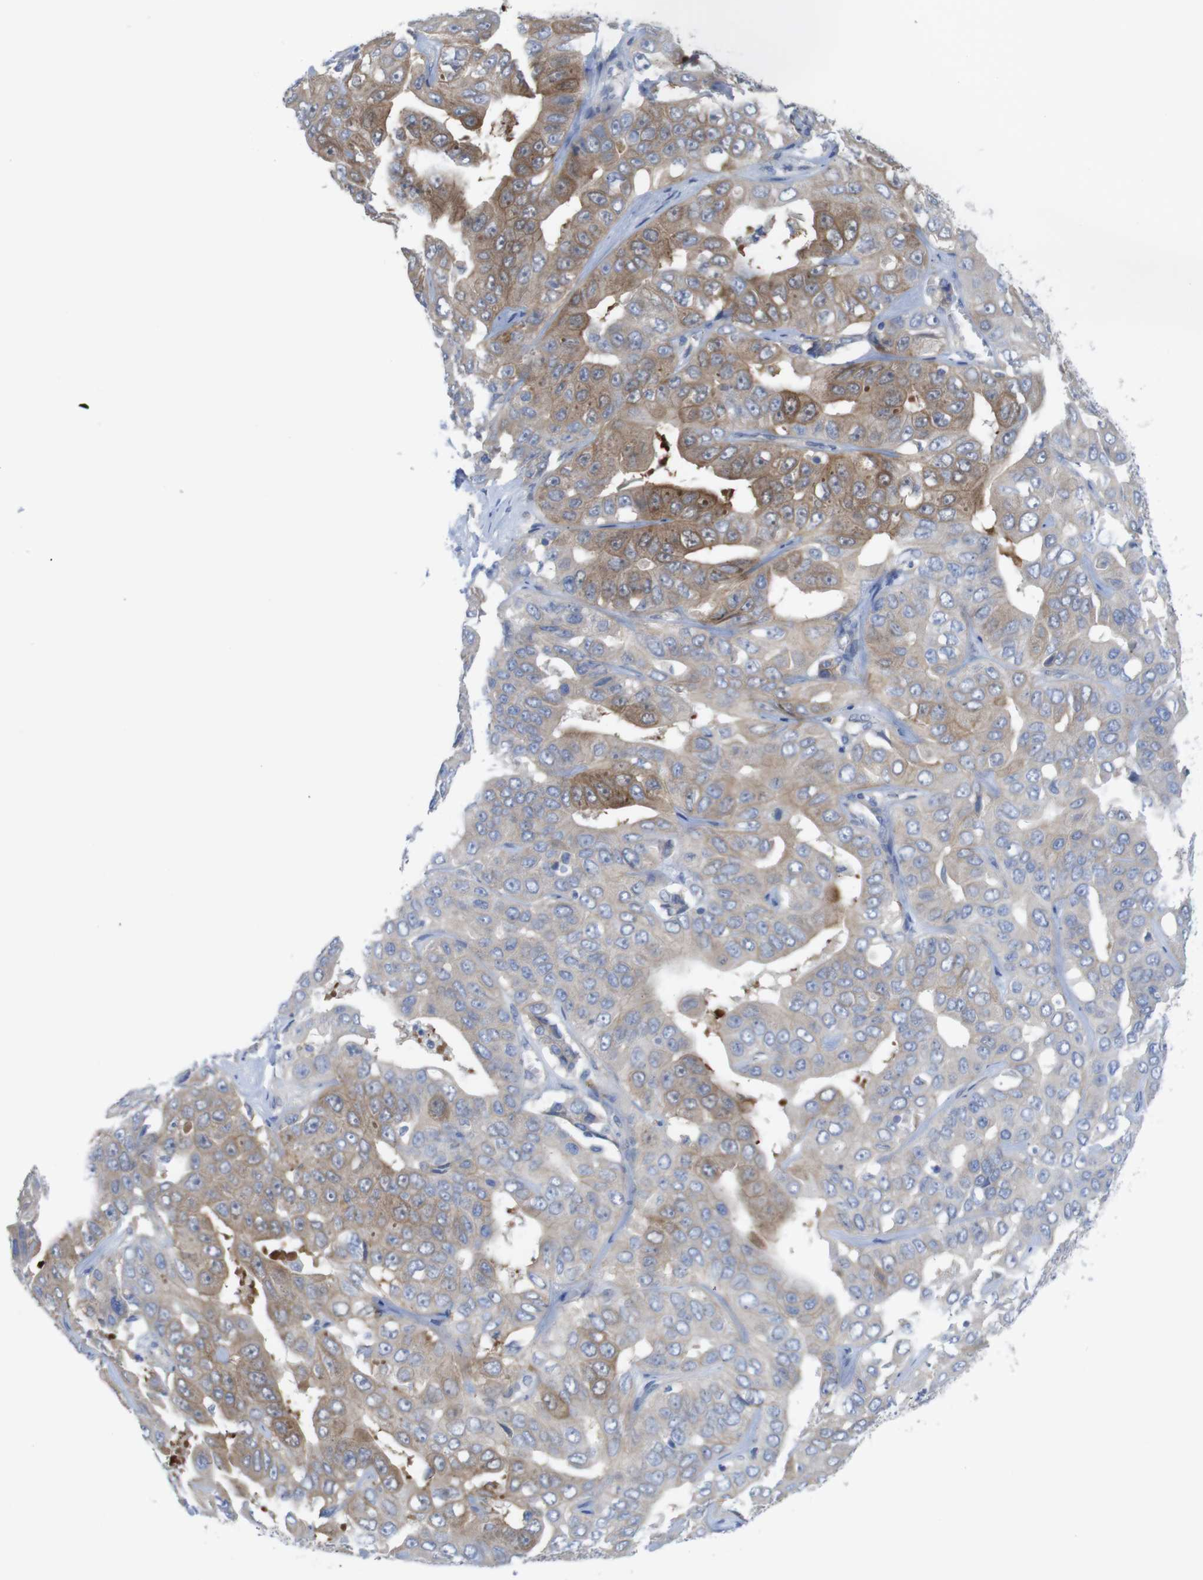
{"staining": {"intensity": "moderate", "quantity": "25%-75%", "location": "cytoplasmic/membranous"}, "tissue": "liver cancer", "cell_type": "Tumor cells", "image_type": "cancer", "snomed": [{"axis": "morphology", "description": "Cholangiocarcinoma"}, {"axis": "topography", "description": "Liver"}], "caption": "DAB immunohistochemical staining of liver cholangiocarcinoma shows moderate cytoplasmic/membranous protein staining in approximately 25%-75% of tumor cells.", "gene": "KIDINS220", "patient": {"sex": "female", "age": 52}}